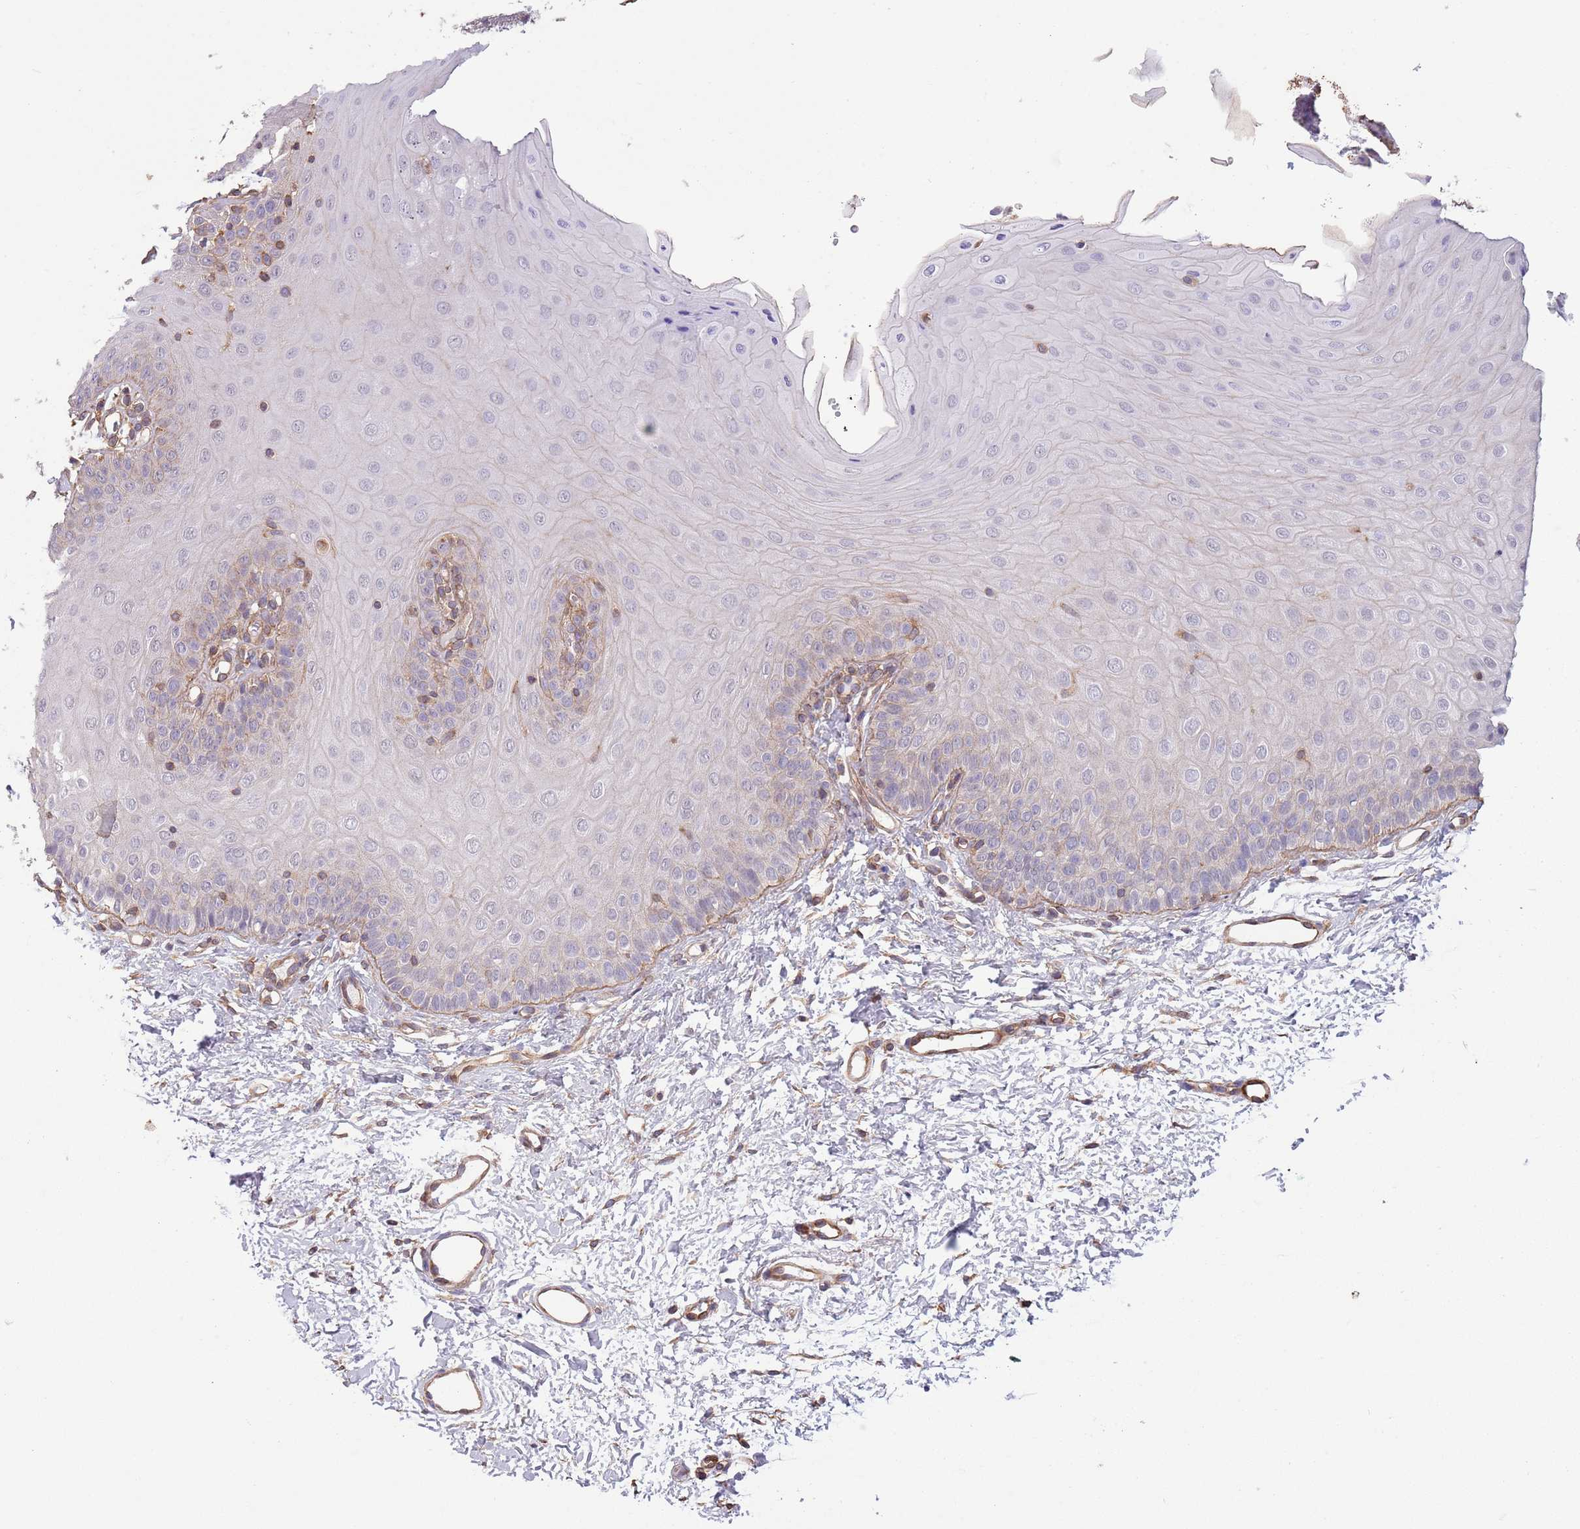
{"staining": {"intensity": "negative", "quantity": "none", "location": "none"}, "tissue": "oral mucosa", "cell_type": "Squamous epithelial cells", "image_type": "normal", "snomed": [{"axis": "morphology", "description": "Normal tissue, NOS"}, {"axis": "topography", "description": "Oral tissue"}], "caption": "An image of oral mucosa stained for a protein demonstrates no brown staining in squamous epithelial cells. (DAB IHC, high magnification).", "gene": "CREBZF", "patient": {"sex": "female", "age": 68}}